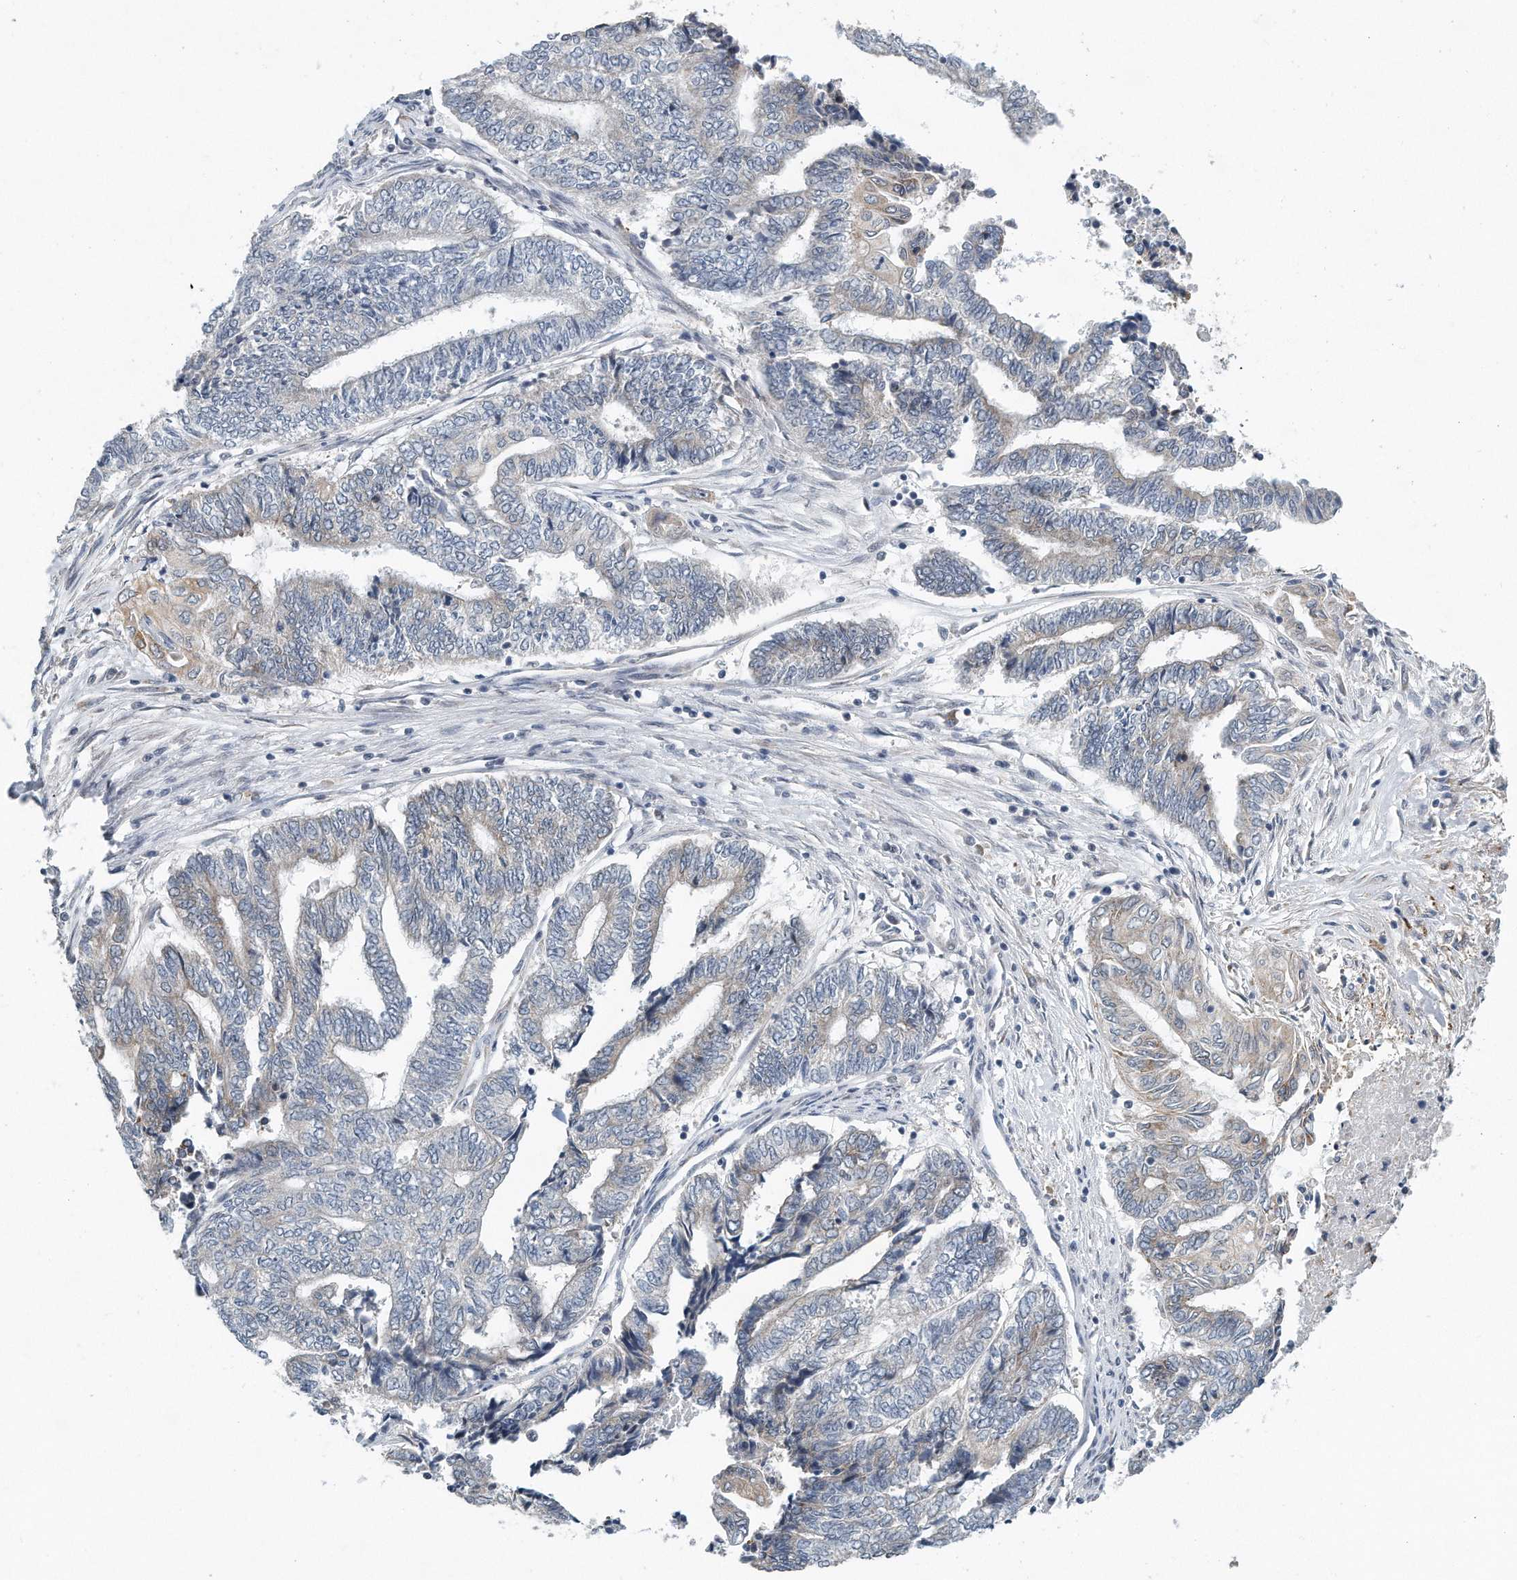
{"staining": {"intensity": "weak", "quantity": "<25%", "location": "cytoplasmic/membranous"}, "tissue": "endometrial cancer", "cell_type": "Tumor cells", "image_type": "cancer", "snomed": [{"axis": "morphology", "description": "Adenocarcinoma, NOS"}, {"axis": "topography", "description": "Uterus"}, {"axis": "topography", "description": "Endometrium"}], "caption": "A photomicrograph of human endometrial cancer (adenocarcinoma) is negative for staining in tumor cells.", "gene": "VLDLR", "patient": {"sex": "female", "age": 70}}